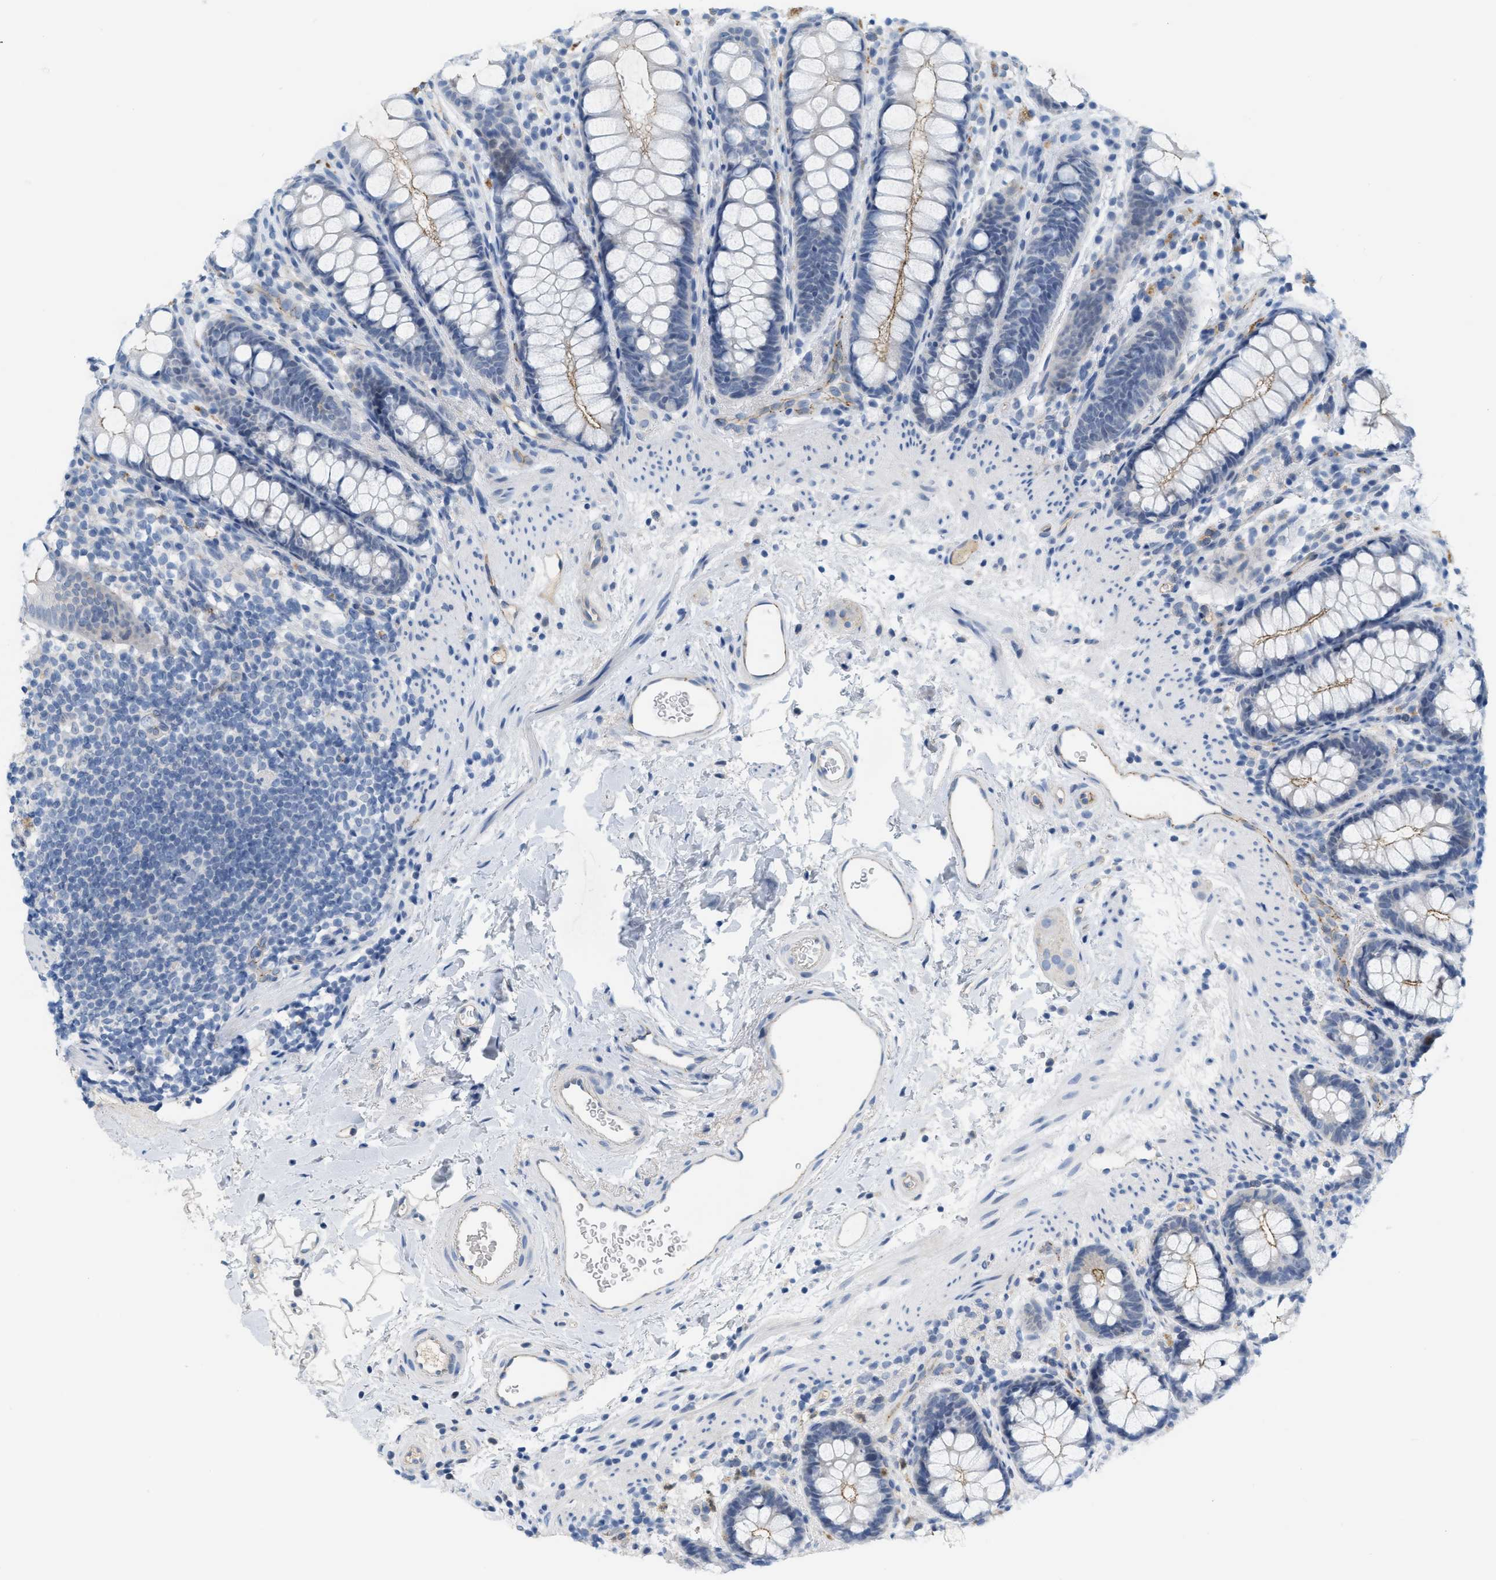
{"staining": {"intensity": "weak", "quantity": "25%-75%", "location": "cytoplasmic/membranous"}, "tissue": "rectum", "cell_type": "Glandular cells", "image_type": "normal", "snomed": [{"axis": "morphology", "description": "Normal tissue, NOS"}, {"axis": "topography", "description": "Rectum"}], "caption": "A histopathology image showing weak cytoplasmic/membranous positivity in about 25%-75% of glandular cells in unremarkable rectum, as visualized by brown immunohistochemical staining.", "gene": "CRB3", "patient": {"sex": "female", "age": 65}}